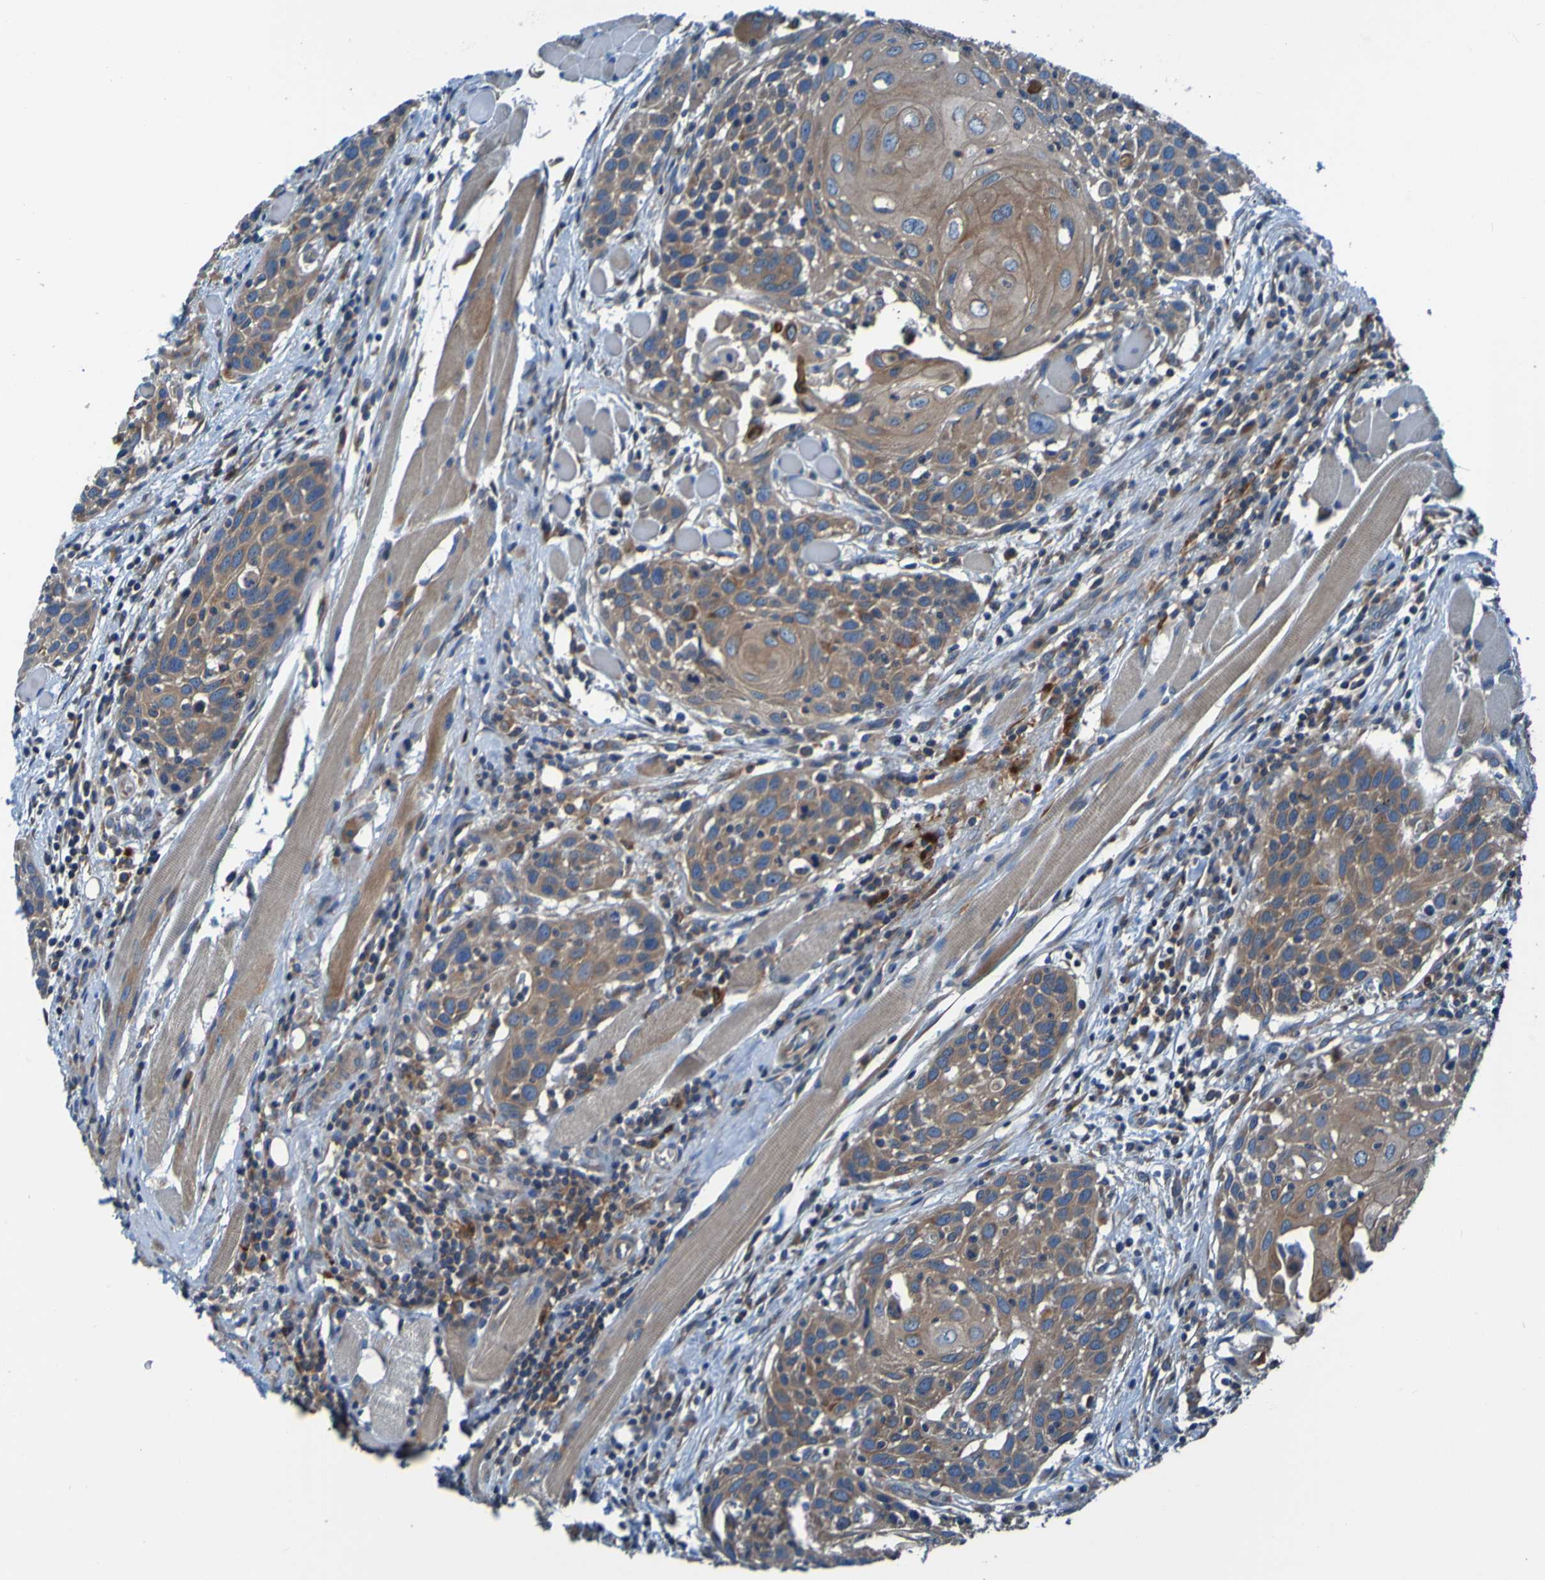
{"staining": {"intensity": "moderate", "quantity": ">75%", "location": "cytoplasmic/membranous"}, "tissue": "head and neck cancer", "cell_type": "Tumor cells", "image_type": "cancer", "snomed": [{"axis": "morphology", "description": "Squamous cell carcinoma, NOS"}, {"axis": "topography", "description": "Oral tissue"}, {"axis": "topography", "description": "Head-Neck"}], "caption": "Brown immunohistochemical staining in human squamous cell carcinoma (head and neck) demonstrates moderate cytoplasmic/membranous expression in about >75% of tumor cells. Nuclei are stained in blue.", "gene": "RAB5B", "patient": {"sex": "female", "age": 50}}